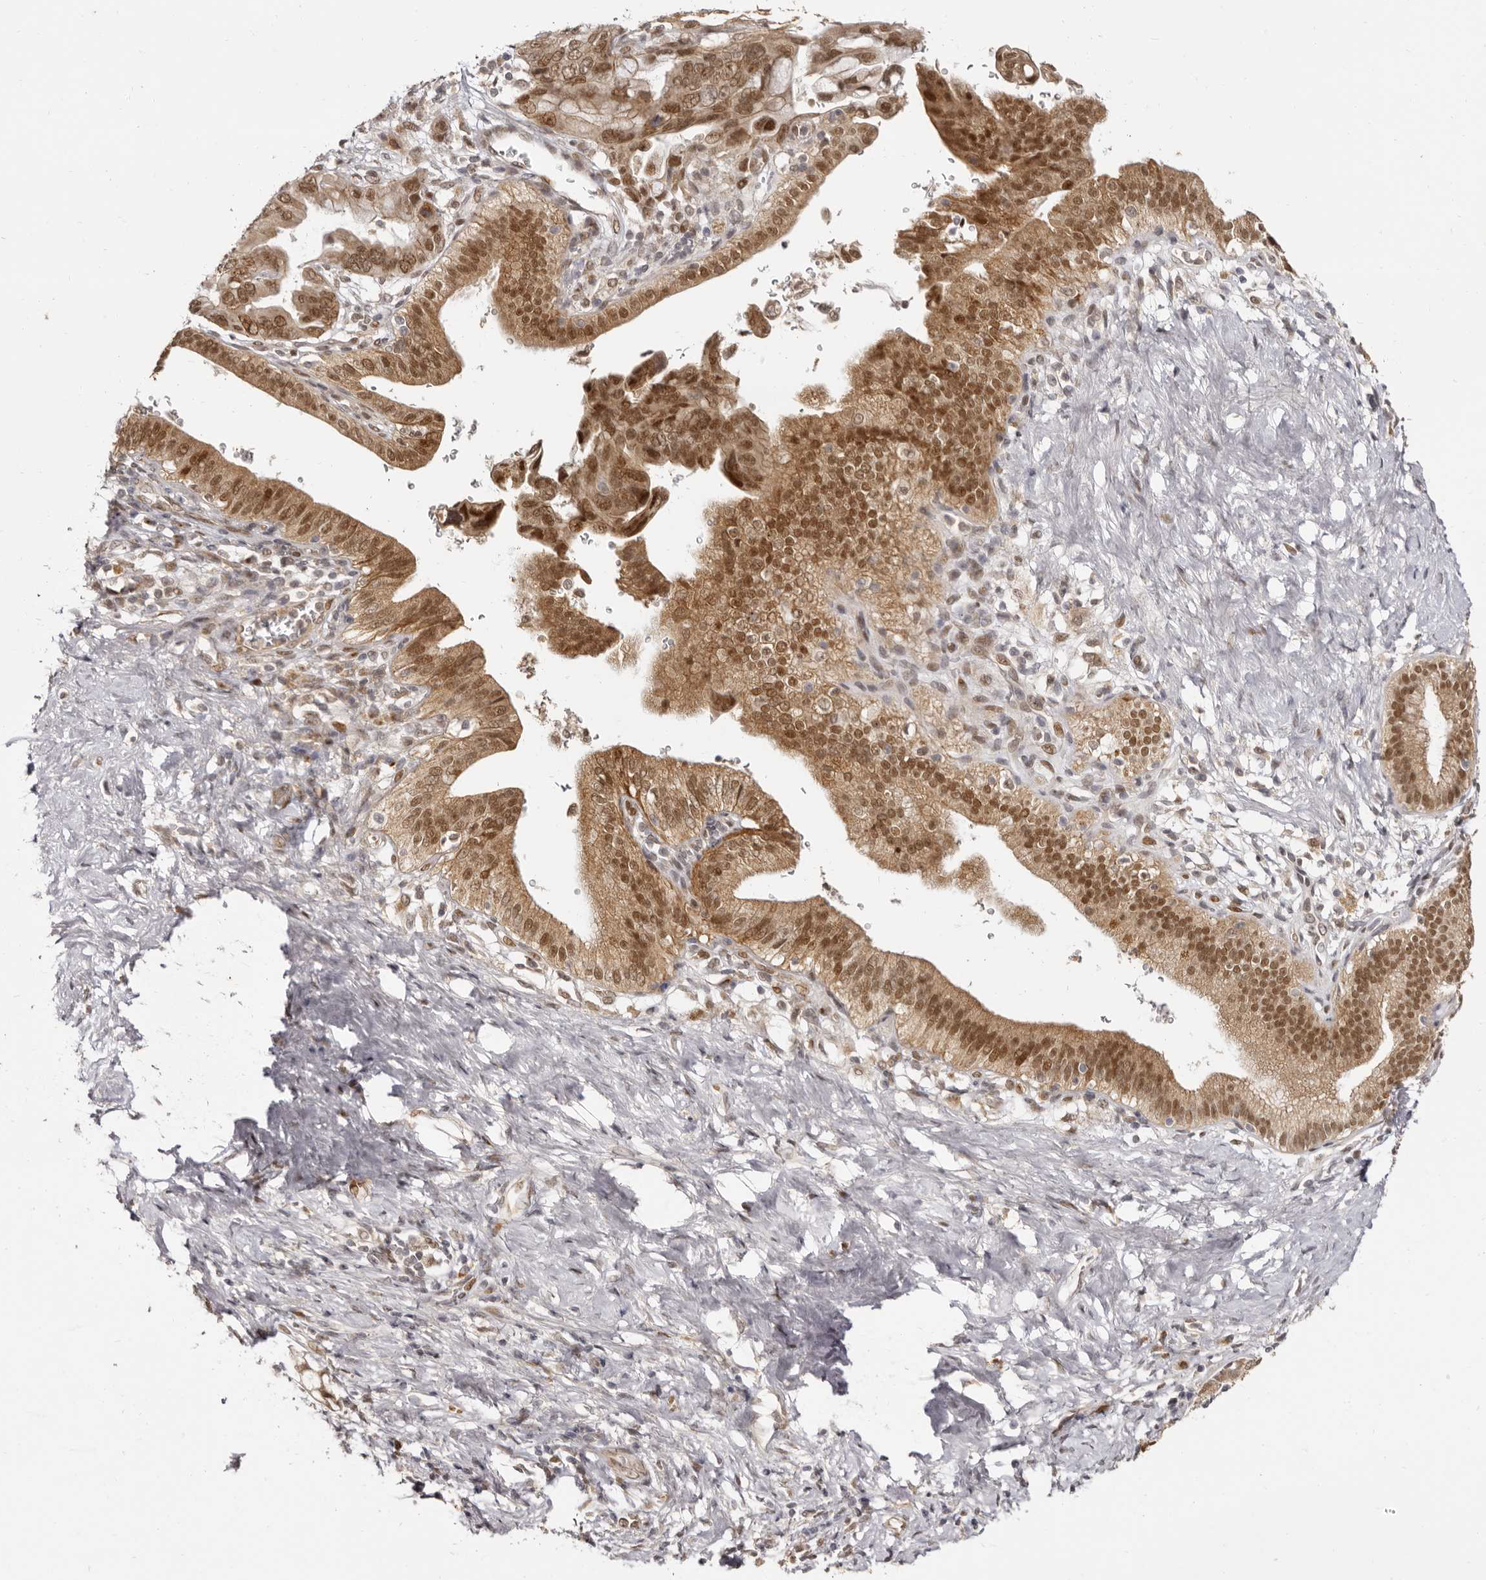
{"staining": {"intensity": "moderate", "quantity": ">75%", "location": "cytoplasmic/membranous,nuclear"}, "tissue": "pancreatic cancer", "cell_type": "Tumor cells", "image_type": "cancer", "snomed": [{"axis": "morphology", "description": "Adenocarcinoma, NOS"}, {"axis": "topography", "description": "Pancreas"}], "caption": "DAB (3,3'-diaminobenzidine) immunohistochemical staining of pancreatic cancer (adenocarcinoma) reveals moderate cytoplasmic/membranous and nuclear protein expression in about >75% of tumor cells. The protein of interest is stained brown, and the nuclei are stained in blue (DAB IHC with brightfield microscopy, high magnification).", "gene": "ZNF326", "patient": {"sex": "female", "age": 72}}